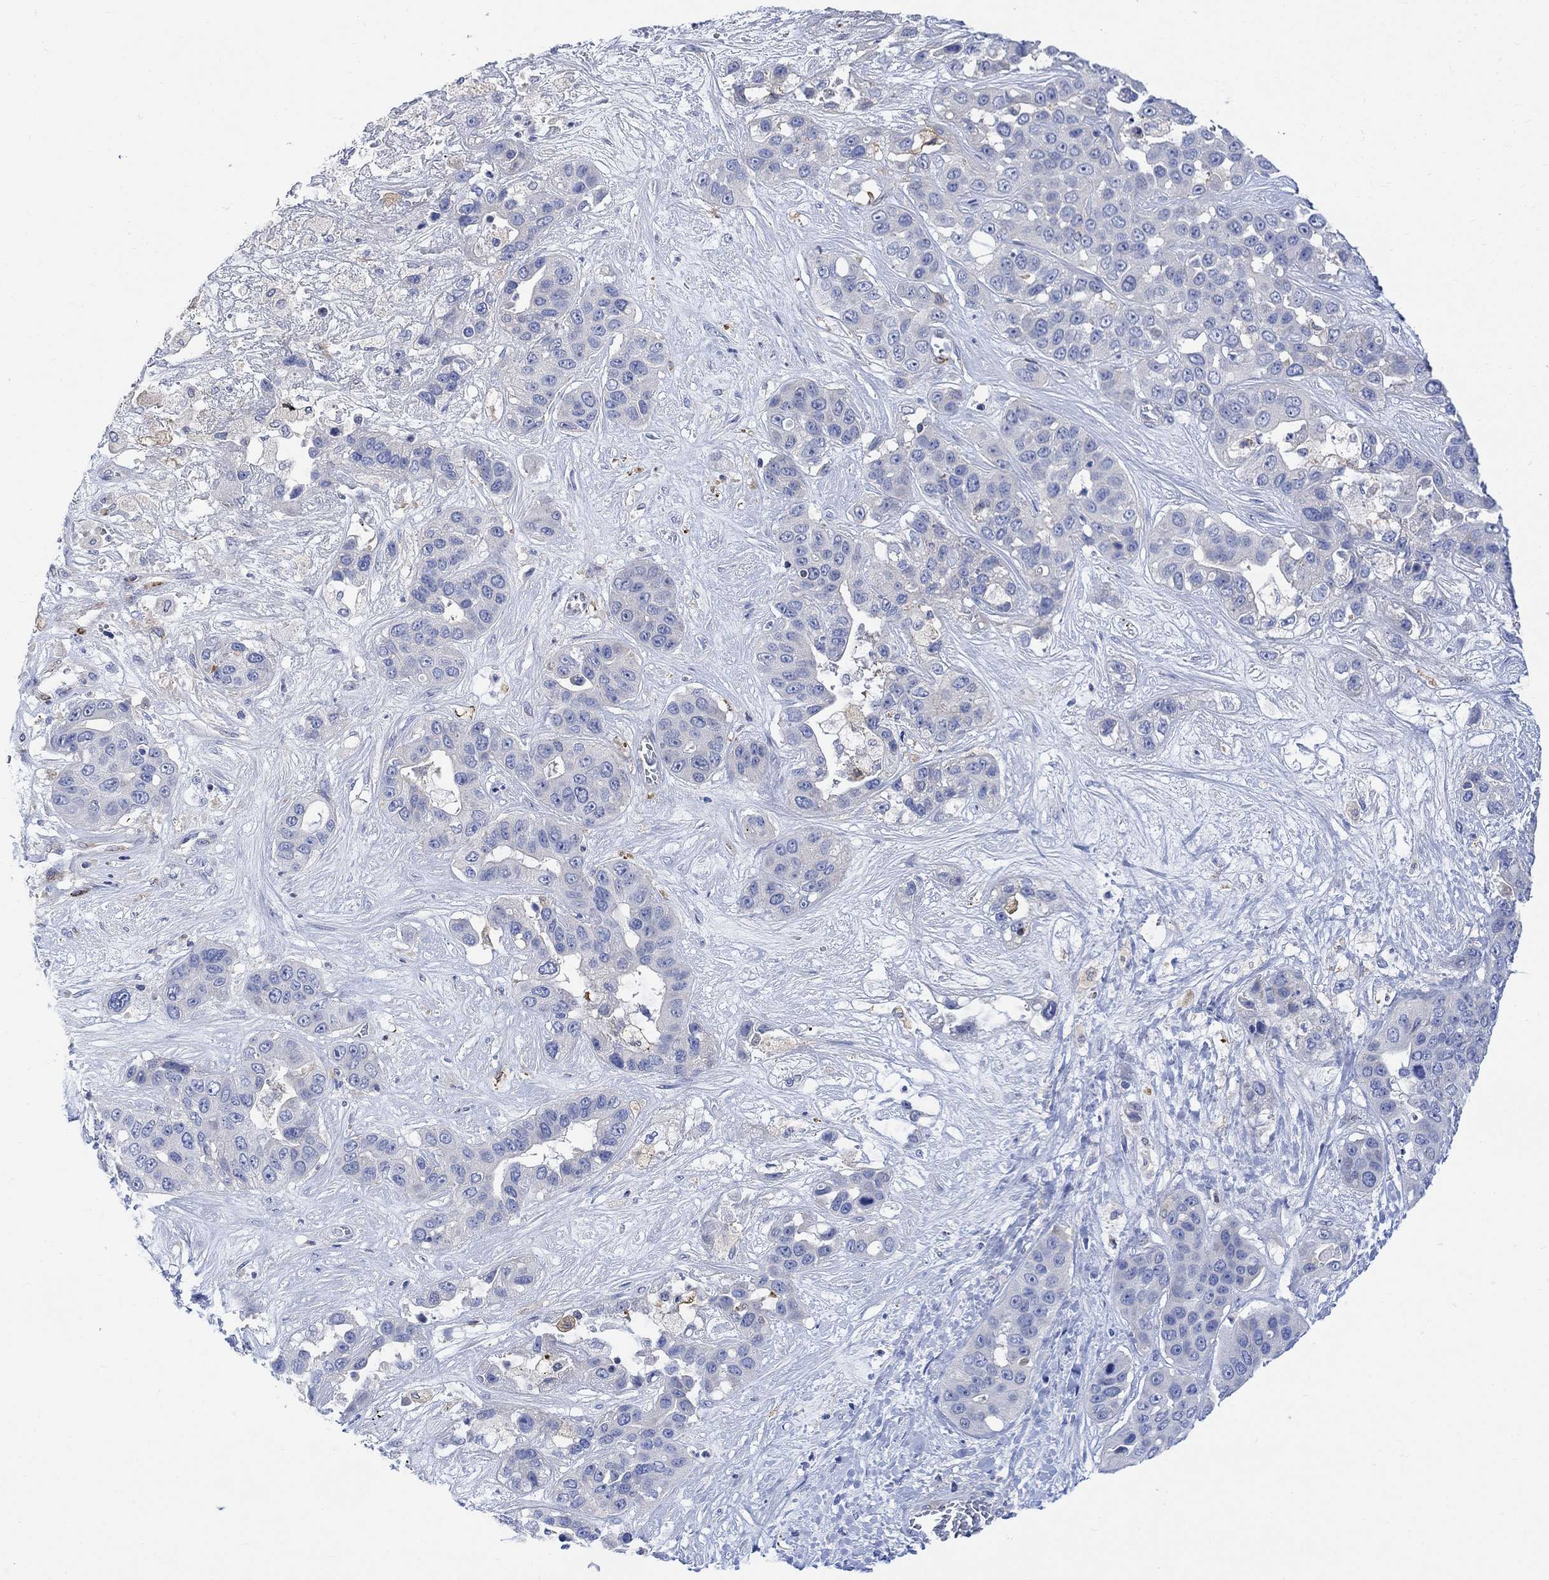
{"staining": {"intensity": "negative", "quantity": "none", "location": "none"}, "tissue": "liver cancer", "cell_type": "Tumor cells", "image_type": "cancer", "snomed": [{"axis": "morphology", "description": "Cholangiocarcinoma"}, {"axis": "topography", "description": "Liver"}], "caption": "A high-resolution image shows IHC staining of cholangiocarcinoma (liver), which reveals no significant expression in tumor cells.", "gene": "ARSK", "patient": {"sex": "female", "age": 52}}